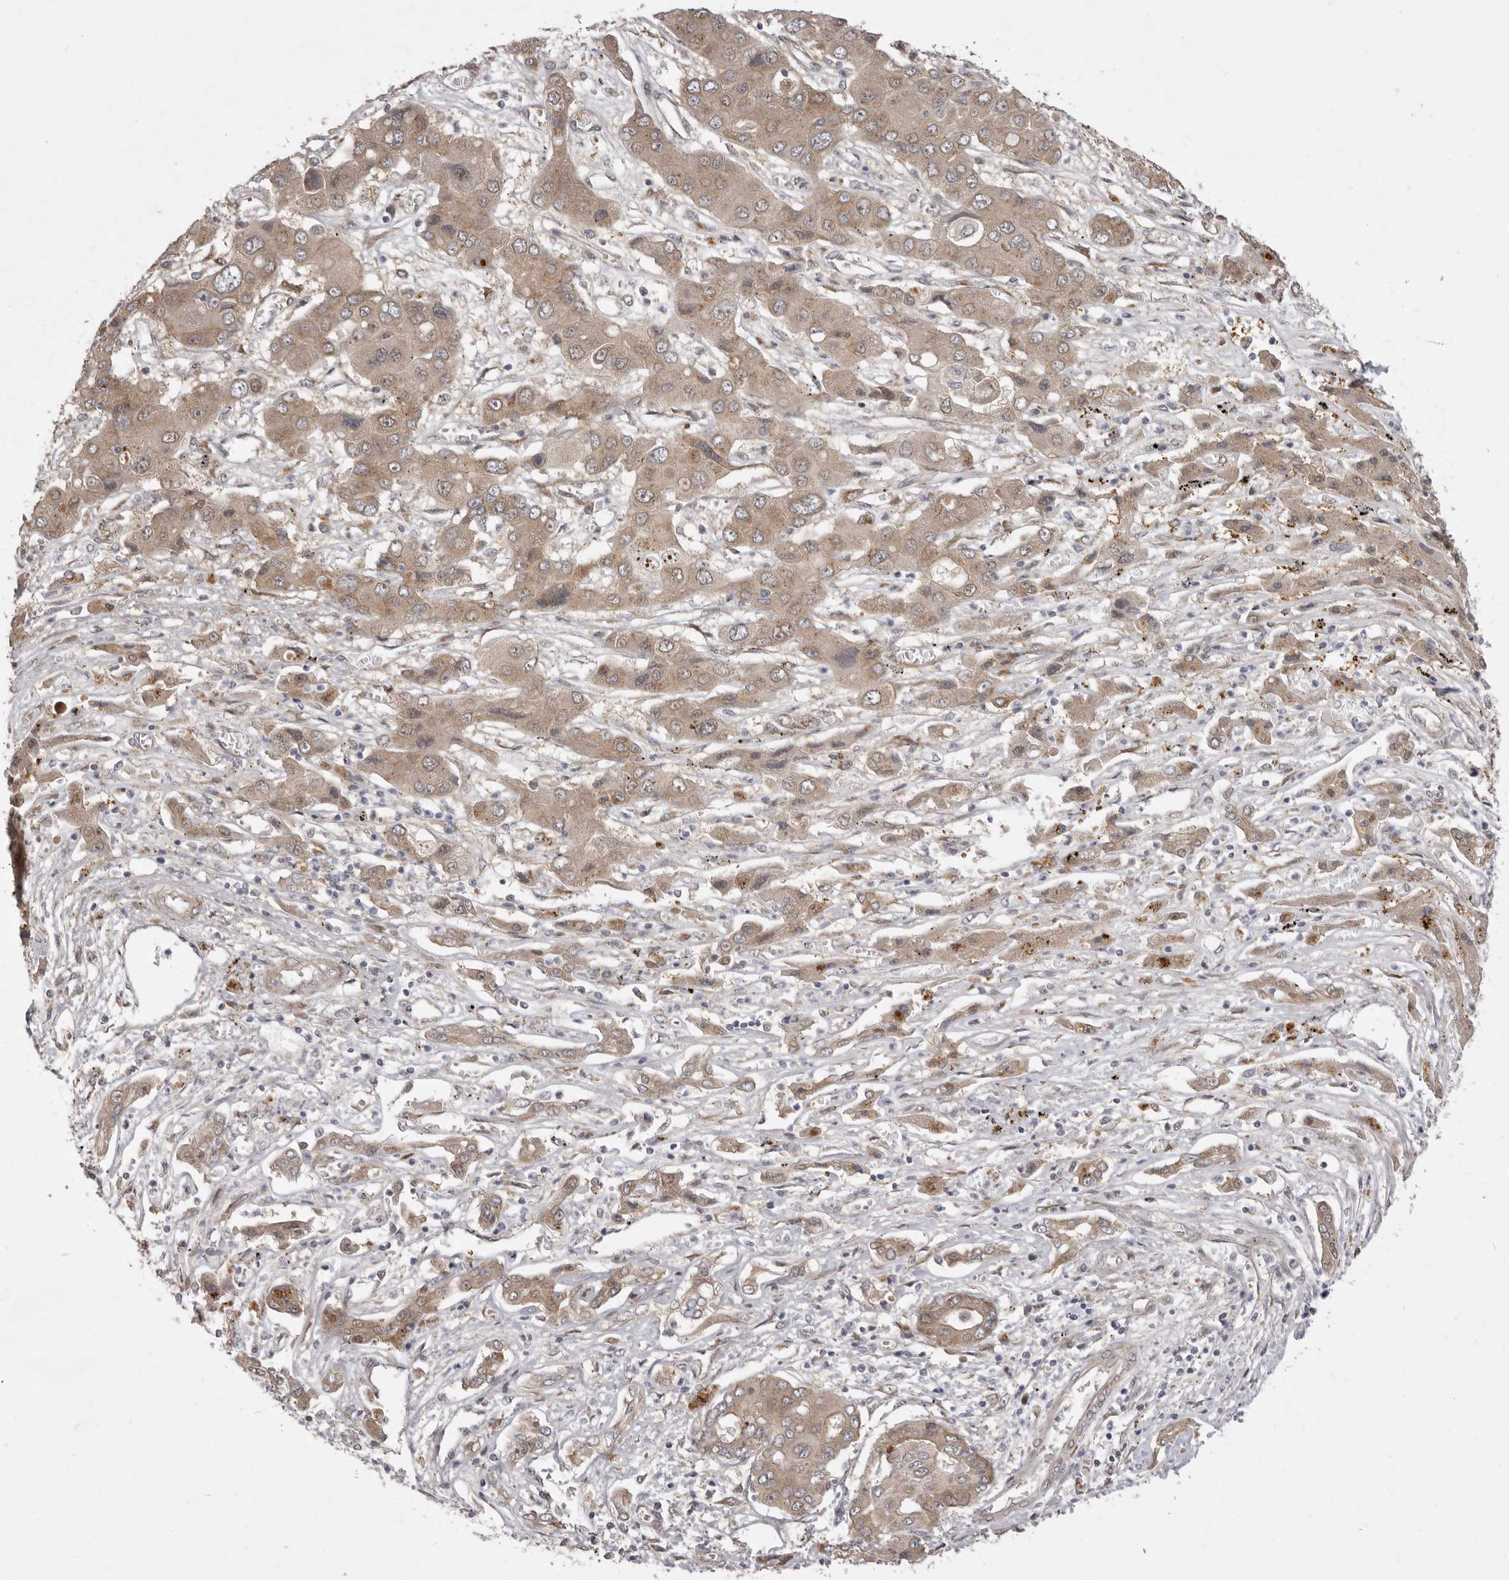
{"staining": {"intensity": "weak", "quantity": ">75%", "location": "cytoplasmic/membranous"}, "tissue": "liver cancer", "cell_type": "Tumor cells", "image_type": "cancer", "snomed": [{"axis": "morphology", "description": "Cholangiocarcinoma"}, {"axis": "topography", "description": "Liver"}], "caption": "A low amount of weak cytoplasmic/membranous staining is appreciated in approximately >75% of tumor cells in liver cancer tissue. The protein is shown in brown color, while the nuclei are stained blue.", "gene": "TBC1D8B", "patient": {"sex": "male", "age": 67}}